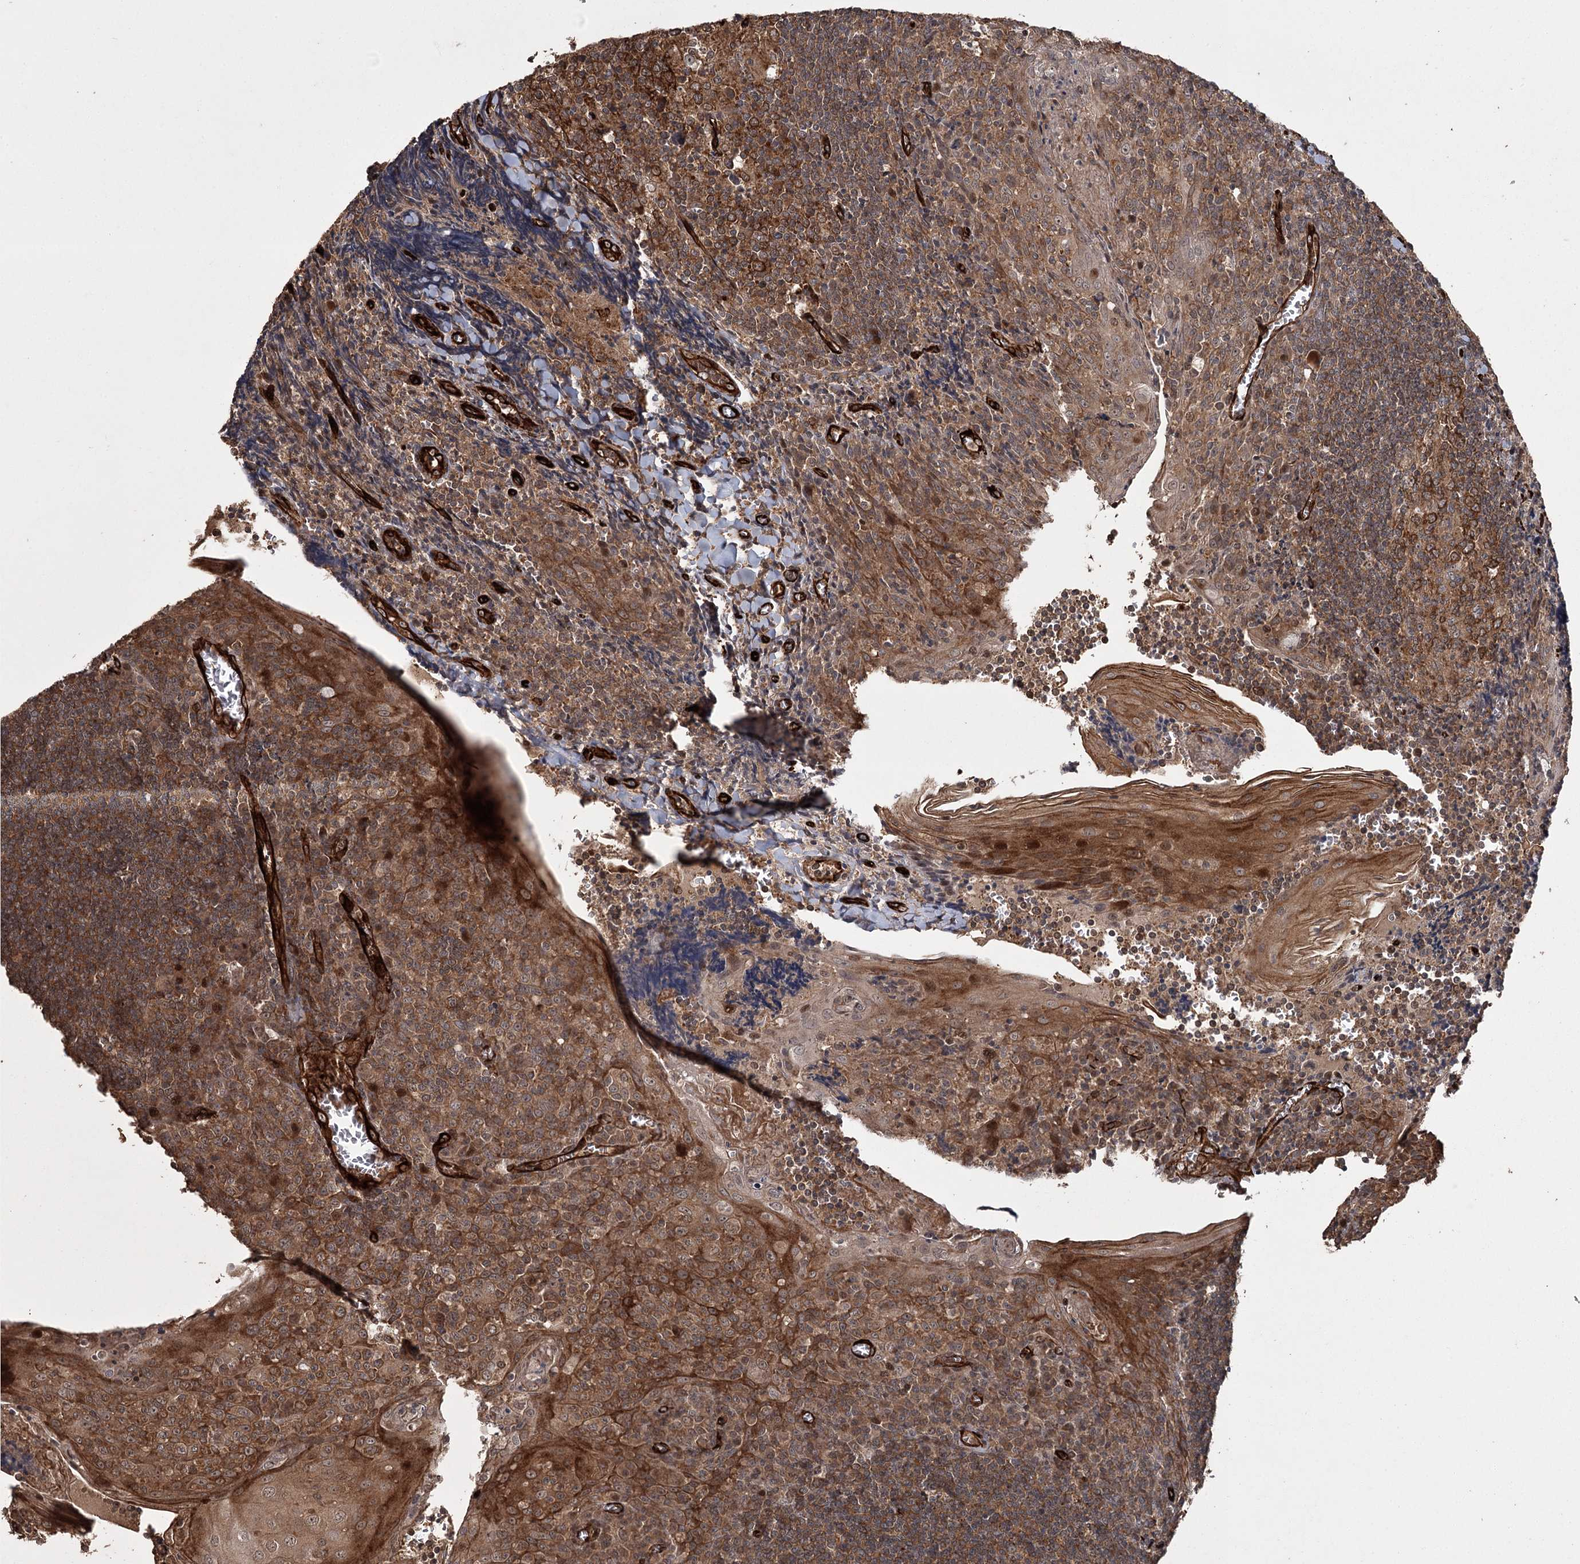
{"staining": {"intensity": "moderate", "quantity": ">75%", "location": "cytoplasmic/membranous"}, "tissue": "tonsil", "cell_type": "Germinal center cells", "image_type": "normal", "snomed": [{"axis": "morphology", "description": "Normal tissue, NOS"}, {"axis": "topography", "description": "Tonsil"}], "caption": "A photomicrograph of tonsil stained for a protein reveals moderate cytoplasmic/membranous brown staining in germinal center cells. (Stains: DAB (3,3'-diaminobenzidine) in brown, nuclei in blue, Microscopy: brightfield microscopy at high magnification).", "gene": "RPAP3", "patient": {"sex": "male", "age": 27}}